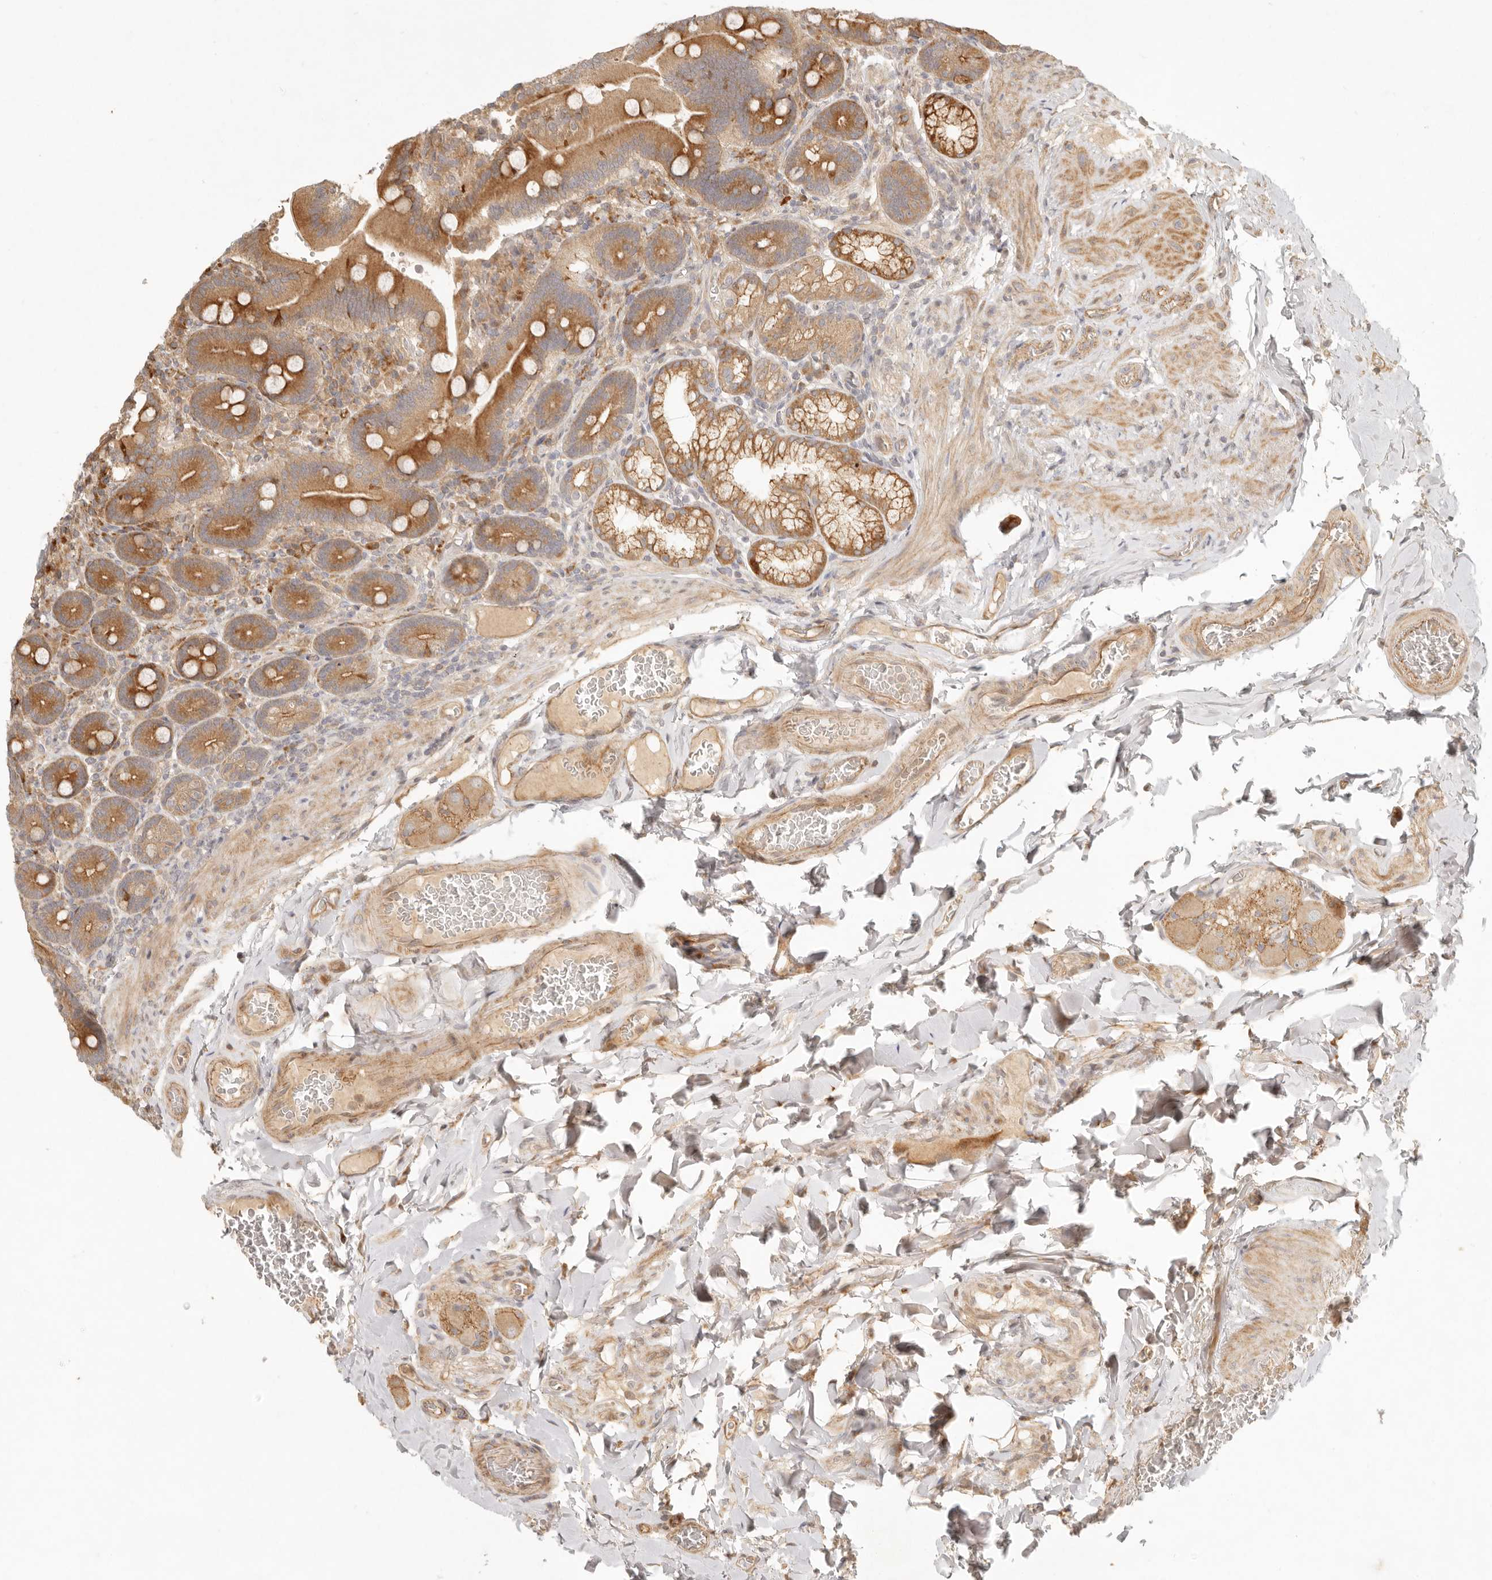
{"staining": {"intensity": "moderate", "quantity": ">75%", "location": "cytoplasmic/membranous"}, "tissue": "duodenum", "cell_type": "Glandular cells", "image_type": "normal", "snomed": [{"axis": "morphology", "description": "Normal tissue, NOS"}, {"axis": "topography", "description": "Duodenum"}], "caption": "Glandular cells show medium levels of moderate cytoplasmic/membranous staining in approximately >75% of cells in benign duodenum.", "gene": "KLHL38", "patient": {"sex": "female", "age": 62}}